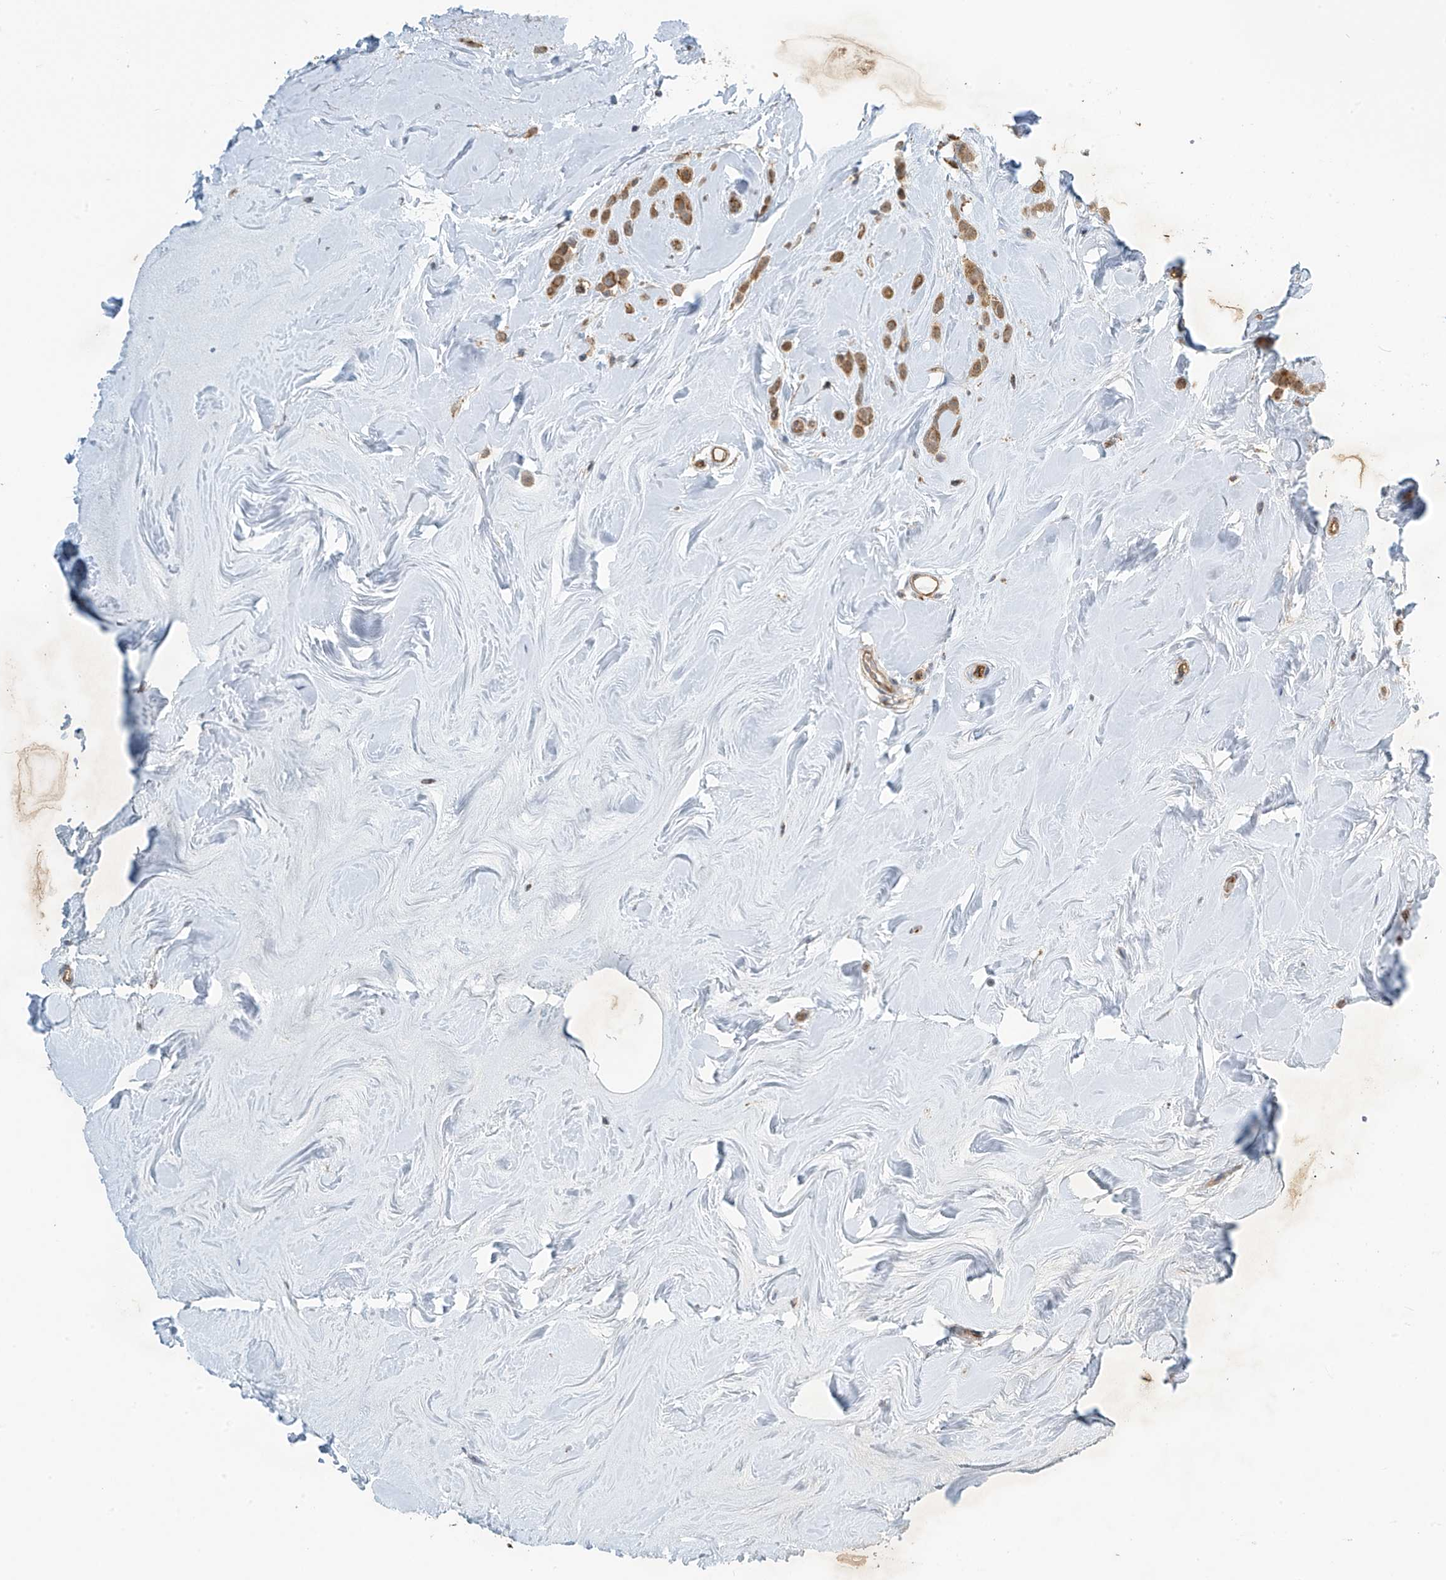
{"staining": {"intensity": "moderate", "quantity": ">75%", "location": "cytoplasmic/membranous"}, "tissue": "breast cancer", "cell_type": "Tumor cells", "image_type": "cancer", "snomed": [{"axis": "morphology", "description": "Lobular carcinoma"}, {"axis": "topography", "description": "Breast"}], "caption": "Breast cancer stained with DAB (3,3'-diaminobenzidine) immunohistochemistry shows medium levels of moderate cytoplasmic/membranous positivity in approximately >75% of tumor cells.", "gene": "METTL6", "patient": {"sex": "female", "age": 47}}